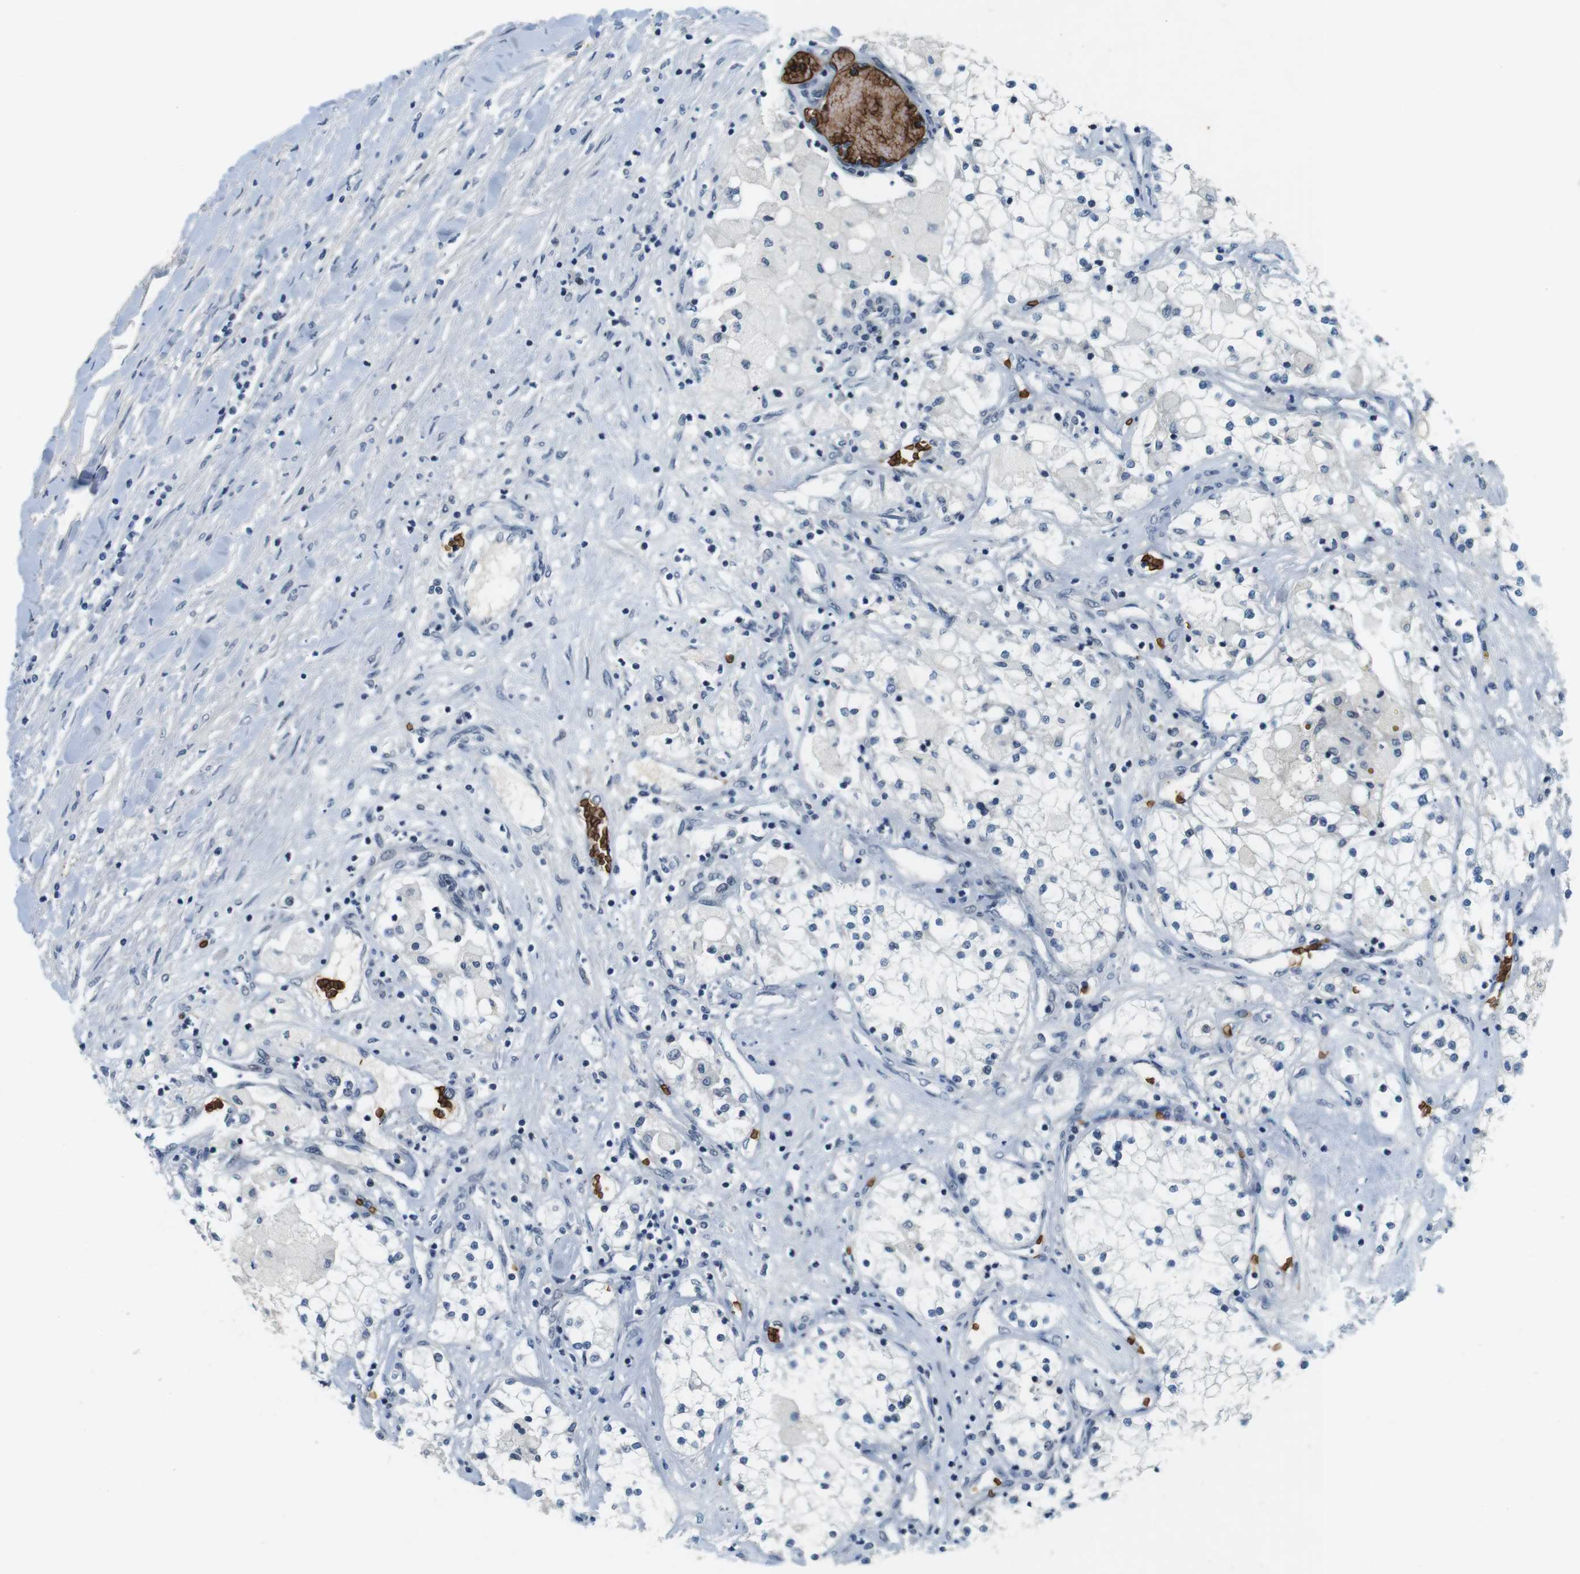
{"staining": {"intensity": "negative", "quantity": "none", "location": "none"}, "tissue": "renal cancer", "cell_type": "Tumor cells", "image_type": "cancer", "snomed": [{"axis": "morphology", "description": "Adenocarcinoma, NOS"}, {"axis": "topography", "description": "Kidney"}], "caption": "Immunohistochemical staining of adenocarcinoma (renal) reveals no significant staining in tumor cells.", "gene": "SLC4A1", "patient": {"sex": "male", "age": 68}}